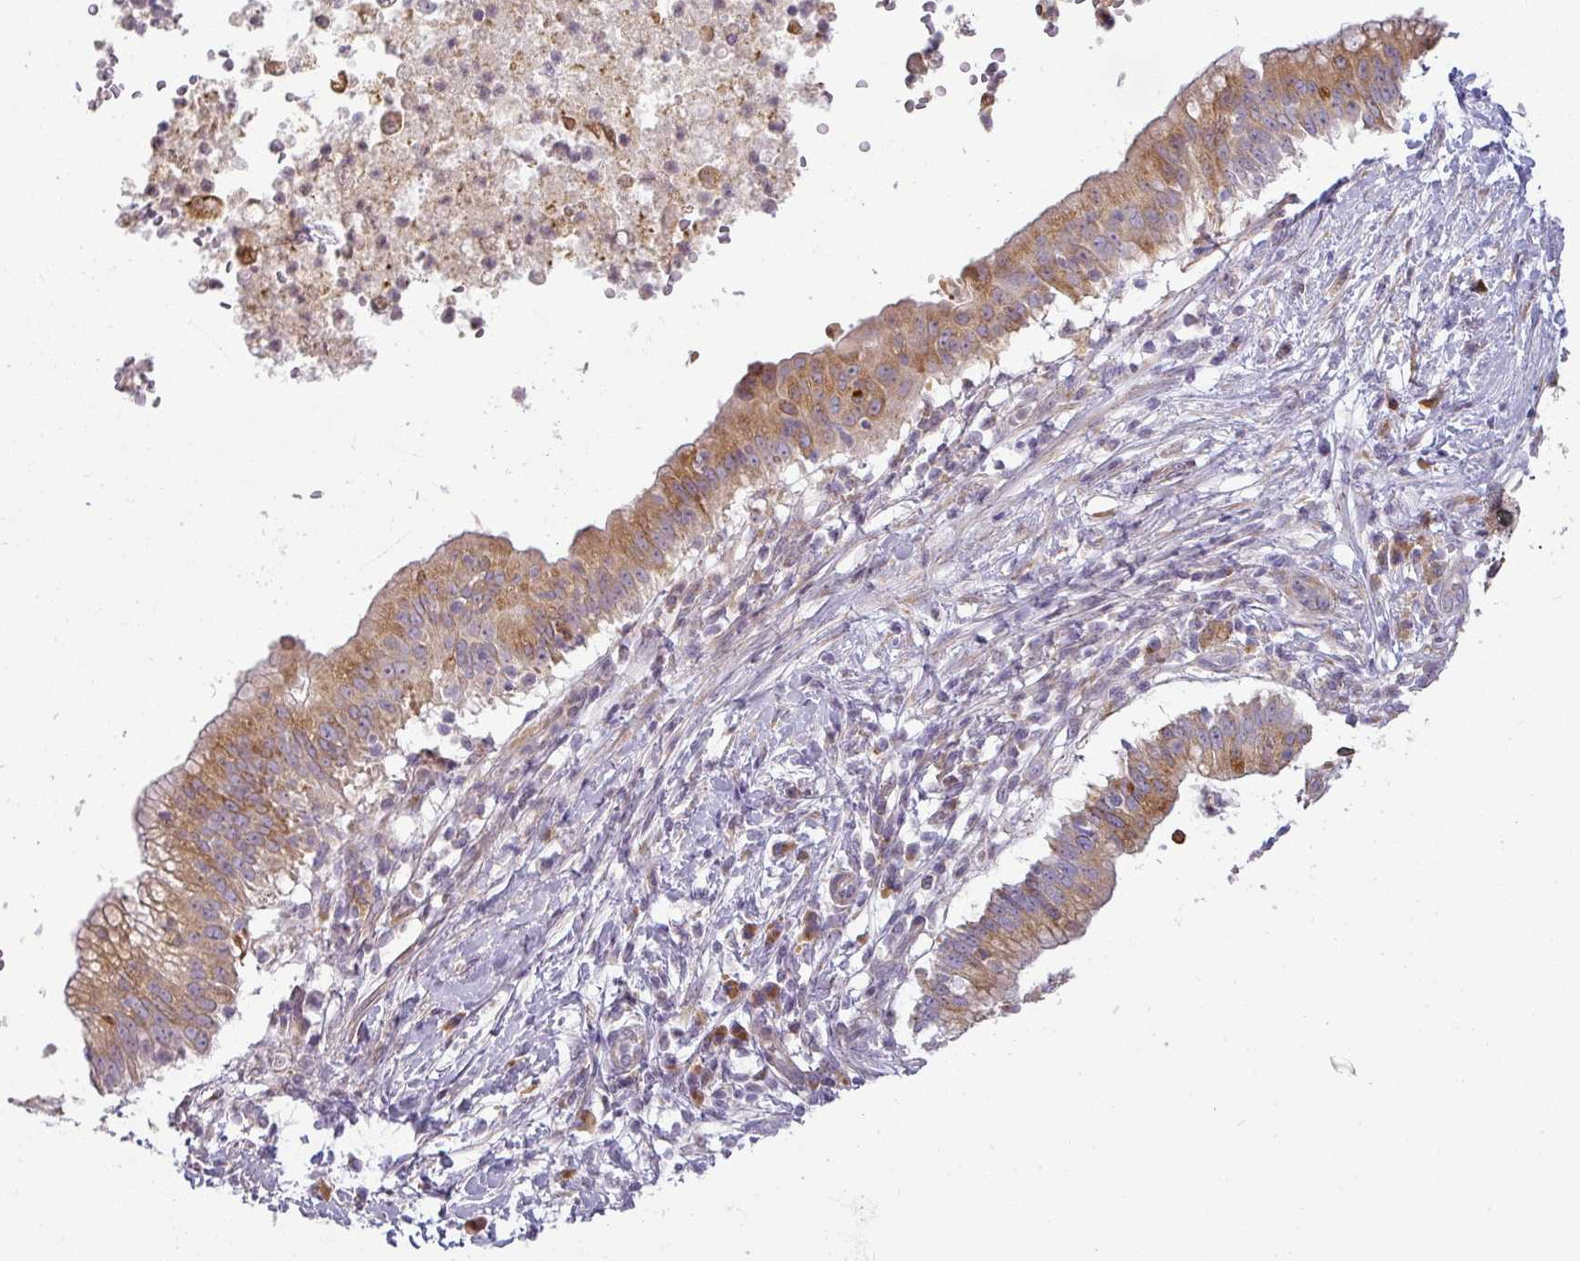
{"staining": {"intensity": "moderate", "quantity": ">75%", "location": "cytoplasmic/membranous"}, "tissue": "pancreatic cancer", "cell_type": "Tumor cells", "image_type": "cancer", "snomed": [{"axis": "morphology", "description": "Adenocarcinoma, NOS"}, {"axis": "topography", "description": "Pancreas"}], "caption": "Approximately >75% of tumor cells in human adenocarcinoma (pancreatic) reveal moderate cytoplasmic/membranous protein staining as visualized by brown immunohistochemical staining.", "gene": "CCDC144A", "patient": {"sex": "male", "age": 68}}